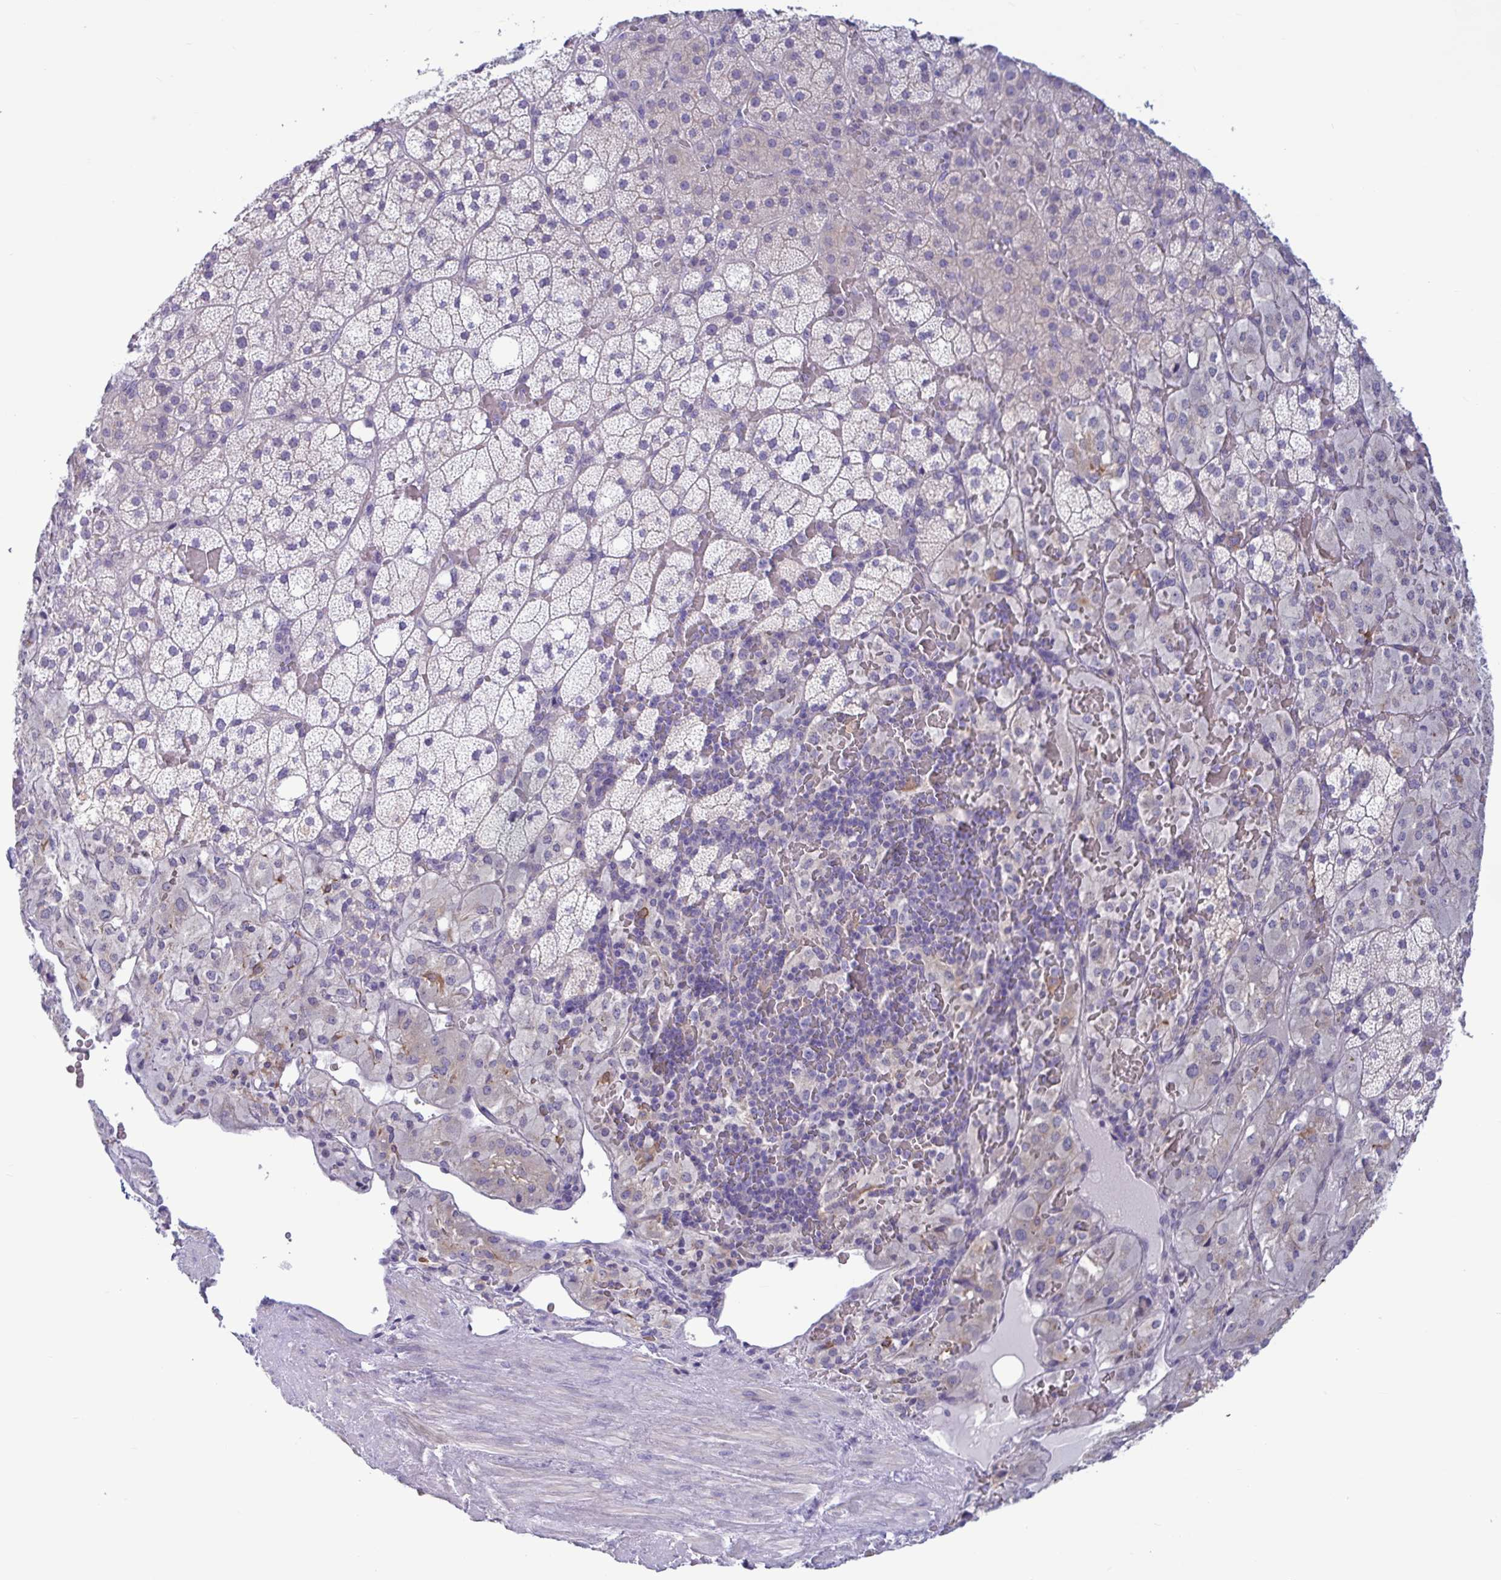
{"staining": {"intensity": "negative", "quantity": "none", "location": "none"}, "tissue": "adrenal gland", "cell_type": "Glandular cells", "image_type": "normal", "snomed": [{"axis": "morphology", "description": "Normal tissue, NOS"}, {"axis": "topography", "description": "Adrenal gland"}], "caption": "The histopathology image shows no staining of glandular cells in normal adrenal gland. (DAB immunohistochemistry (IHC) visualized using brightfield microscopy, high magnification).", "gene": "TNNI2", "patient": {"sex": "male", "age": 53}}